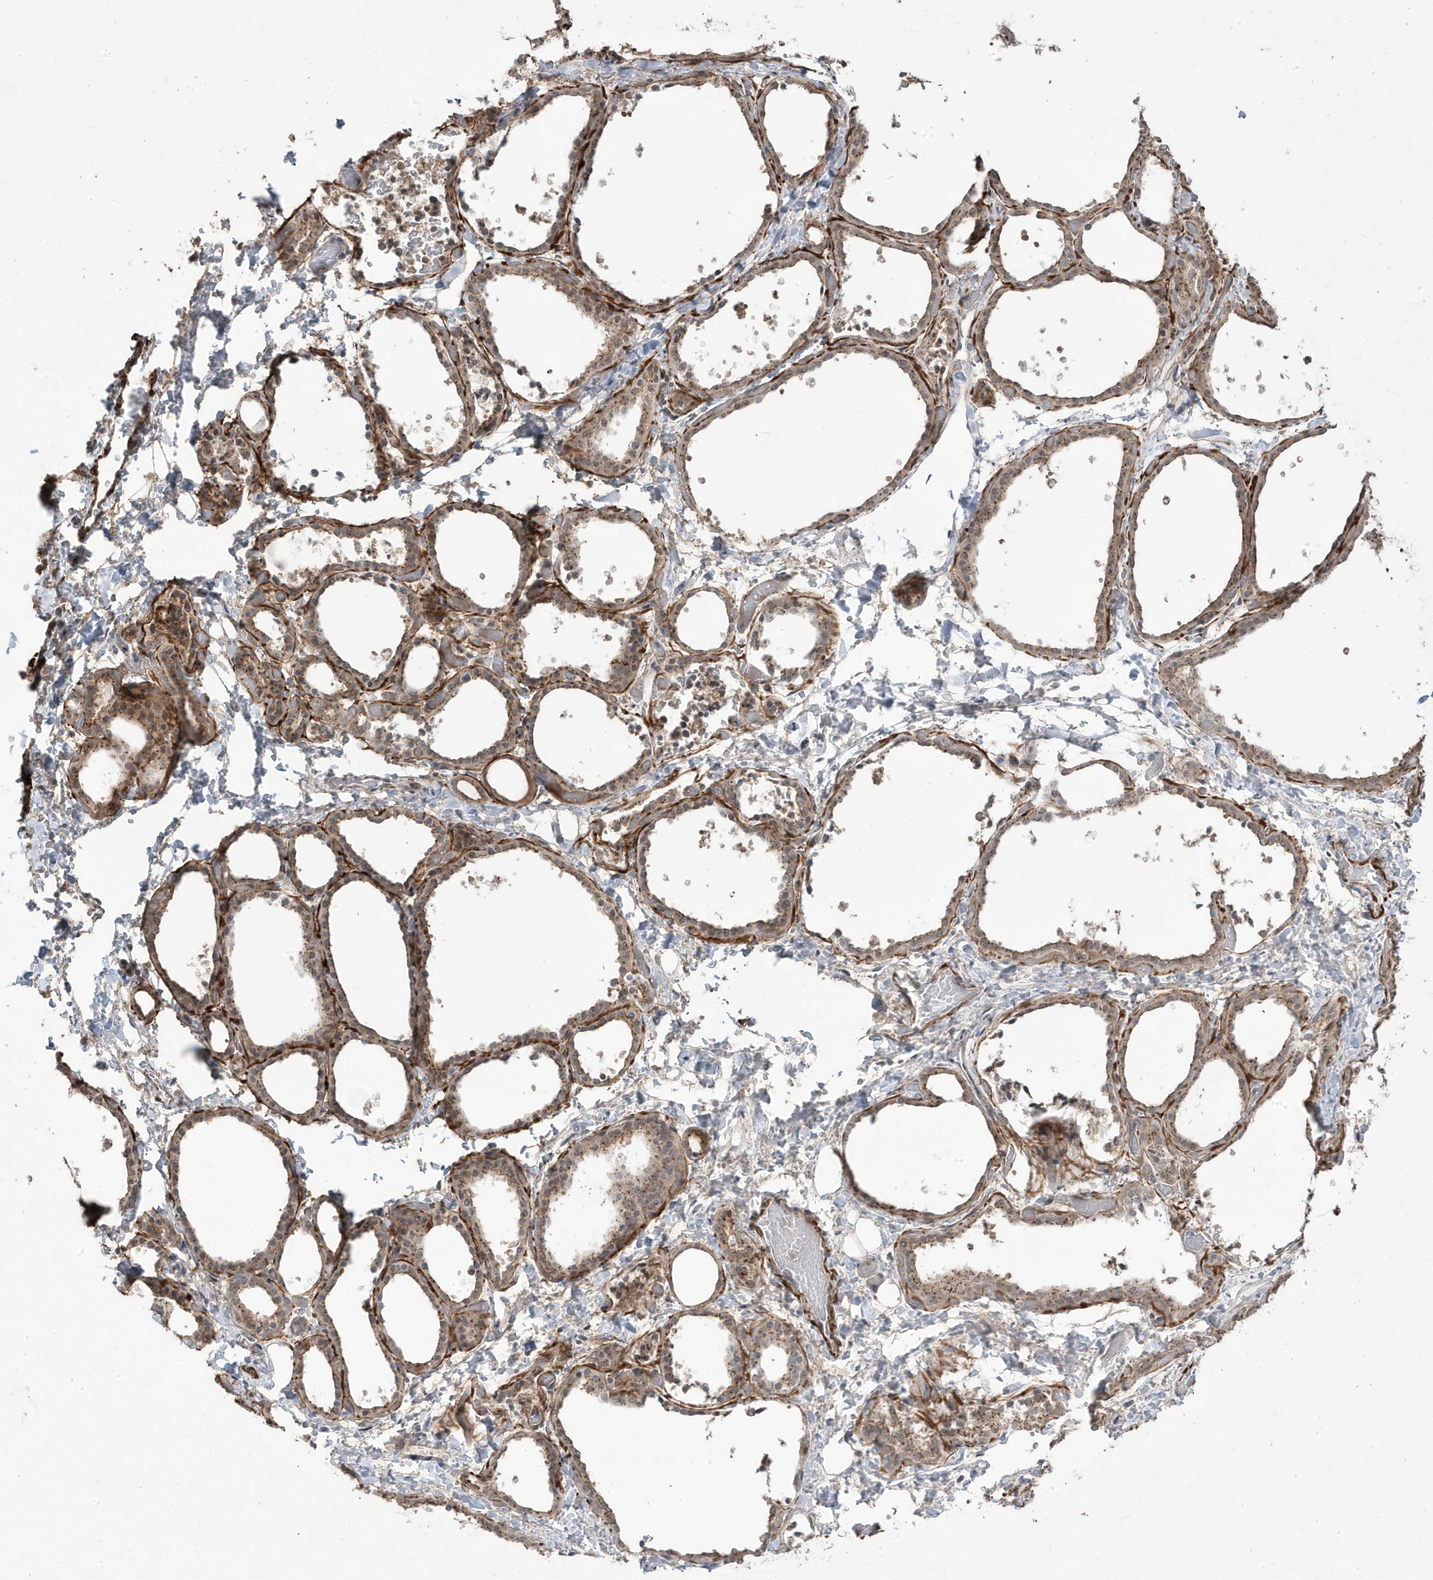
{"staining": {"intensity": "moderate", "quantity": "25%-75%", "location": "cytoplasmic/membranous"}, "tissue": "thyroid gland", "cell_type": "Glandular cells", "image_type": "normal", "snomed": [{"axis": "morphology", "description": "Normal tissue, NOS"}, {"axis": "topography", "description": "Thyroid gland"}], "caption": "Immunohistochemistry histopathology image of normal thyroid gland stained for a protein (brown), which exhibits medium levels of moderate cytoplasmic/membranous staining in approximately 25%-75% of glandular cells.", "gene": "CETN3", "patient": {"sex": "female", "age": 44}}